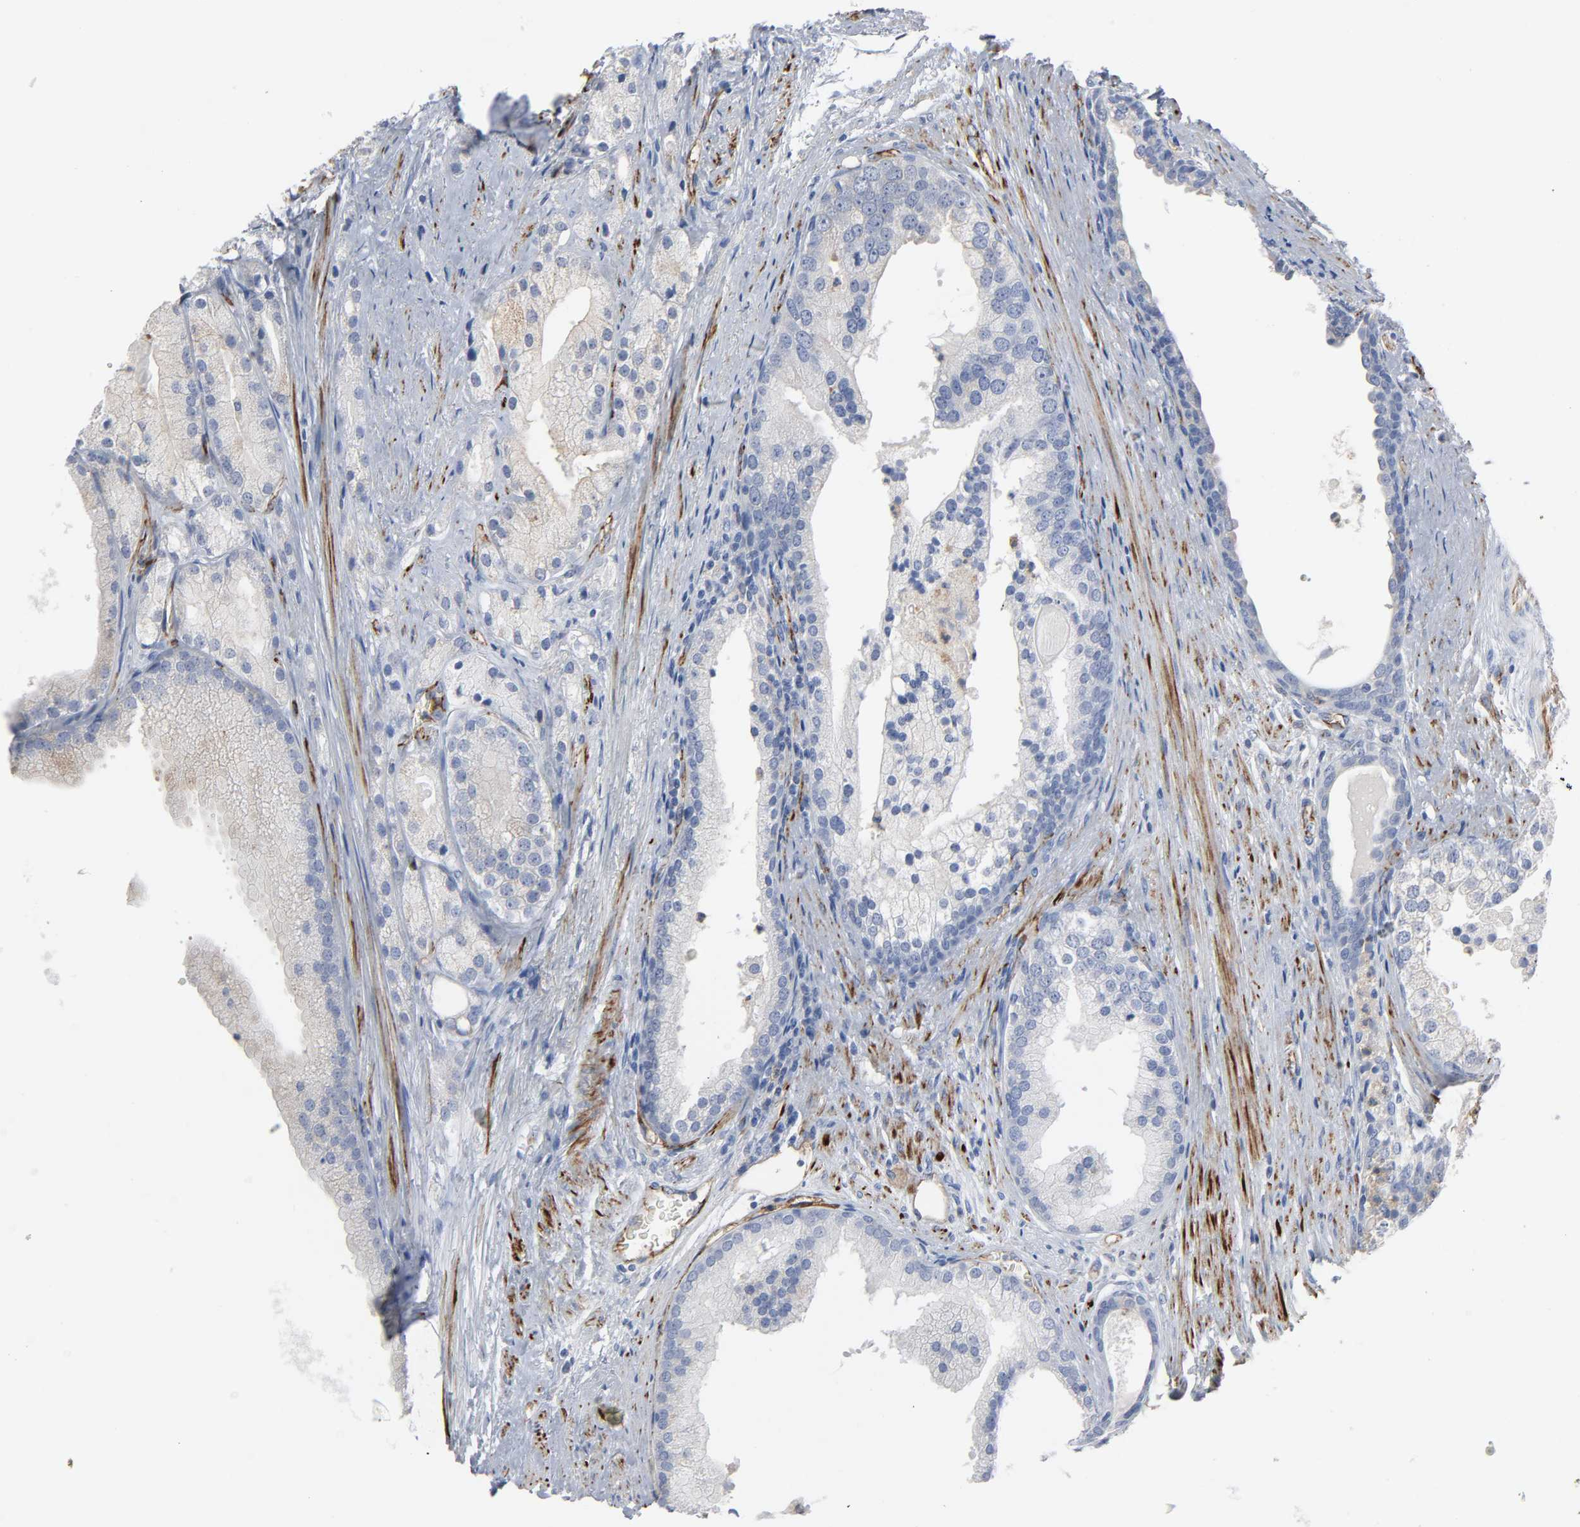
{"staining": {"intensity": "weak", "quantity": "25%-75%", "location": "cytoplasmic/membranous"}, "tissue": "prostate cancer", "cell_type": "Tumor cells", "image_type": "cancer", "snomed": [{"axis": "morphology", "description": "Adenocarcinoma, Low grade"}, {"axis": "topography", "description": "Prostate"}], "caption": "Protein staining demonstrates weak cytoplasmic/membranous expression in approximately 25%-75% of tumor cells in low-grade adenocarcinoma (prostate). (Stains: DAB (3,3'-diaminobenzidine) in brown, nuclei in blue, Microscopy: brightfield microscopy at high magnification).", "gene": "PECAM1", "patient": {"sex": "male", "age": 69}}